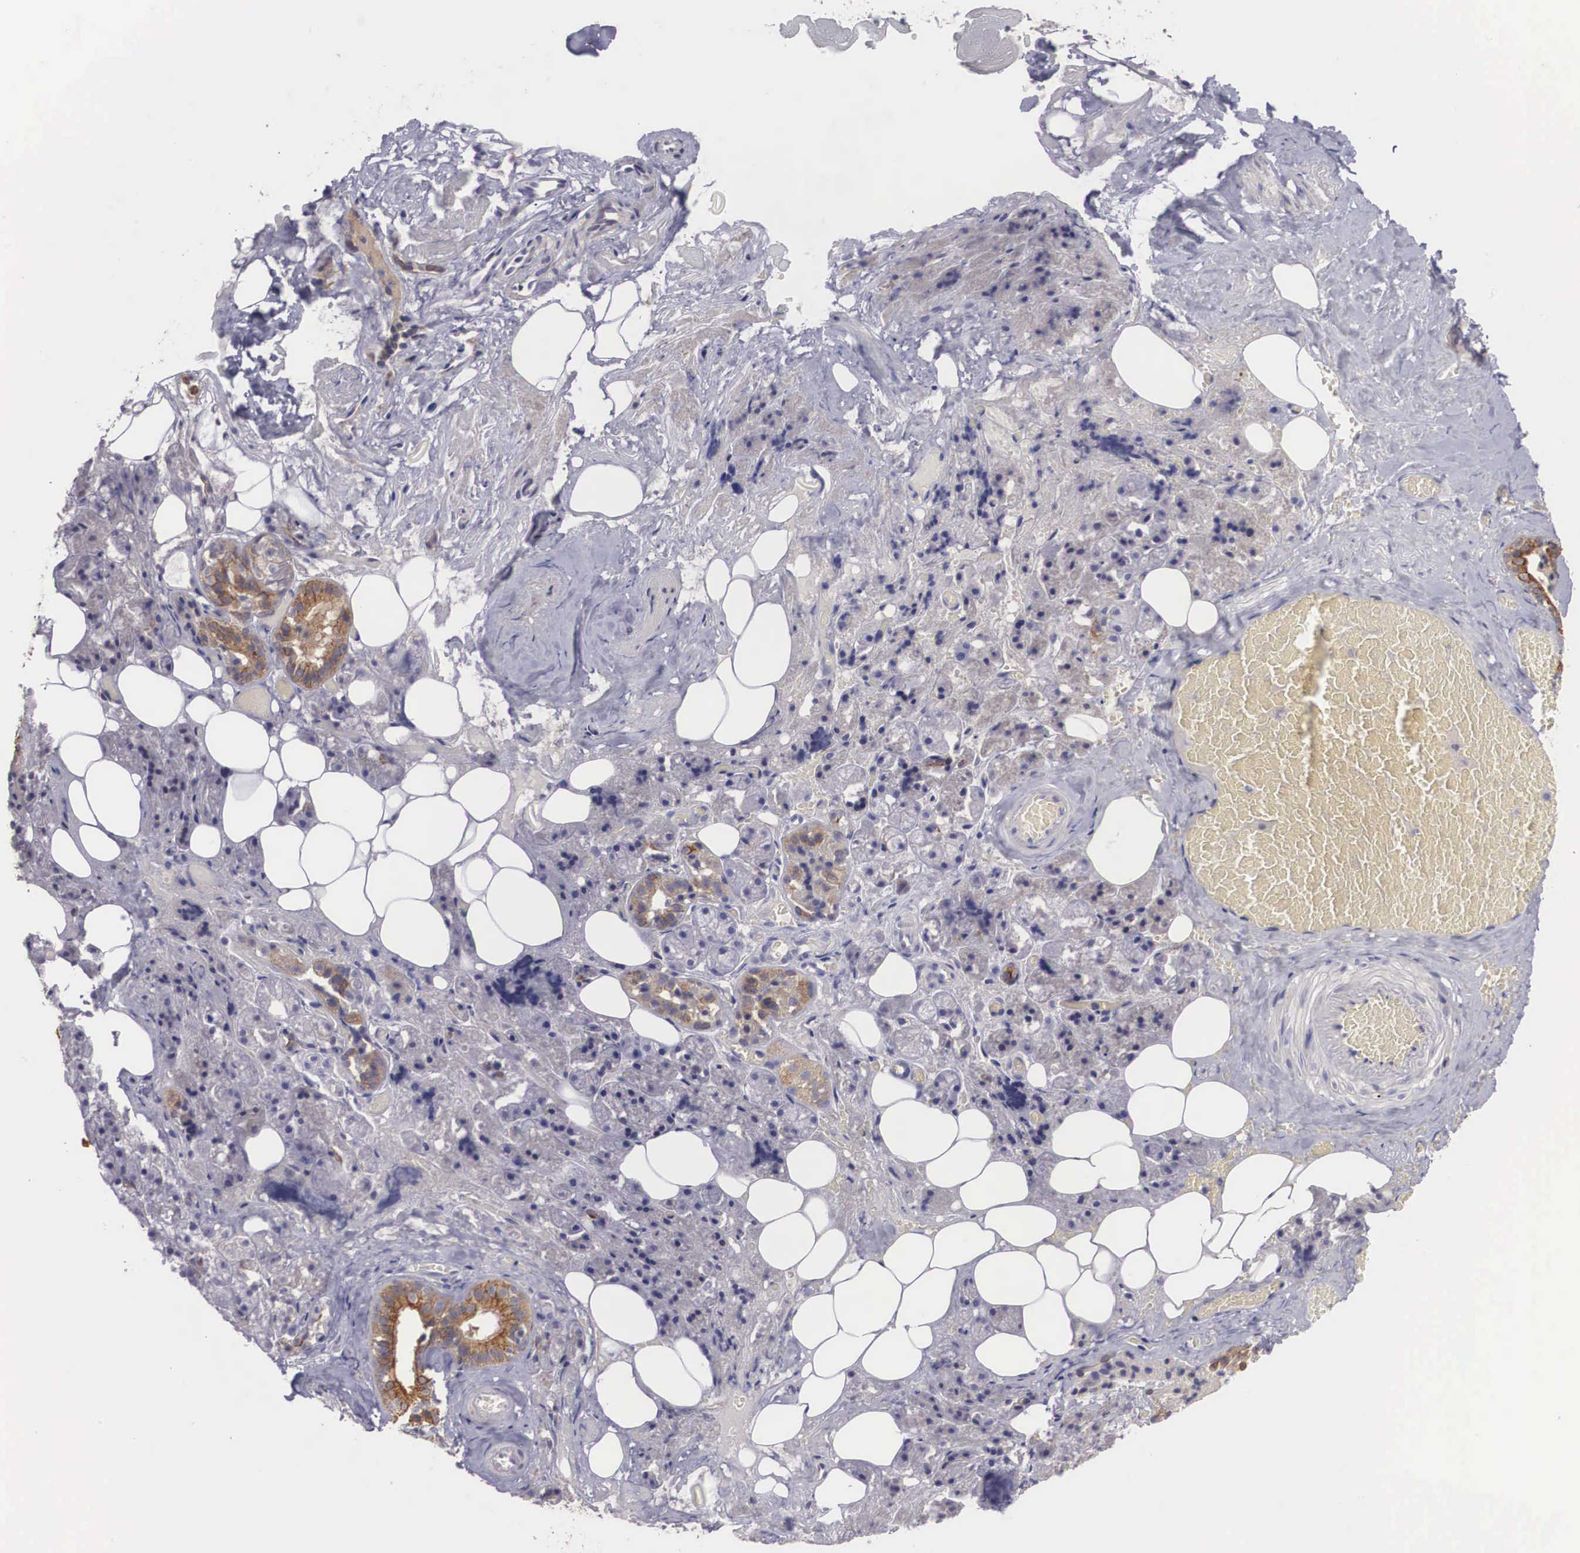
{"staining": {"intensity": "strong", "quantity": "25%-75%", "location": "cytoplasmic/membranous"}, "tissue": "salivary gland", "cell_type": "Glandular cells", "image_type": "normal", "snomed": [{"axis": "morphology", "description": "Normal tissue, NOS"}, {"axis": "topography", "description": "Salivary gland"}], "caption": "Salivary gland stained for a protein shows strong cytoplasmic/membranous positivity in glandular cells. (DAB IHC, brown staining for protein, blue staining for nuclei).", "gene": "NREP", "patient": {"sex": "female", "age": 55}}